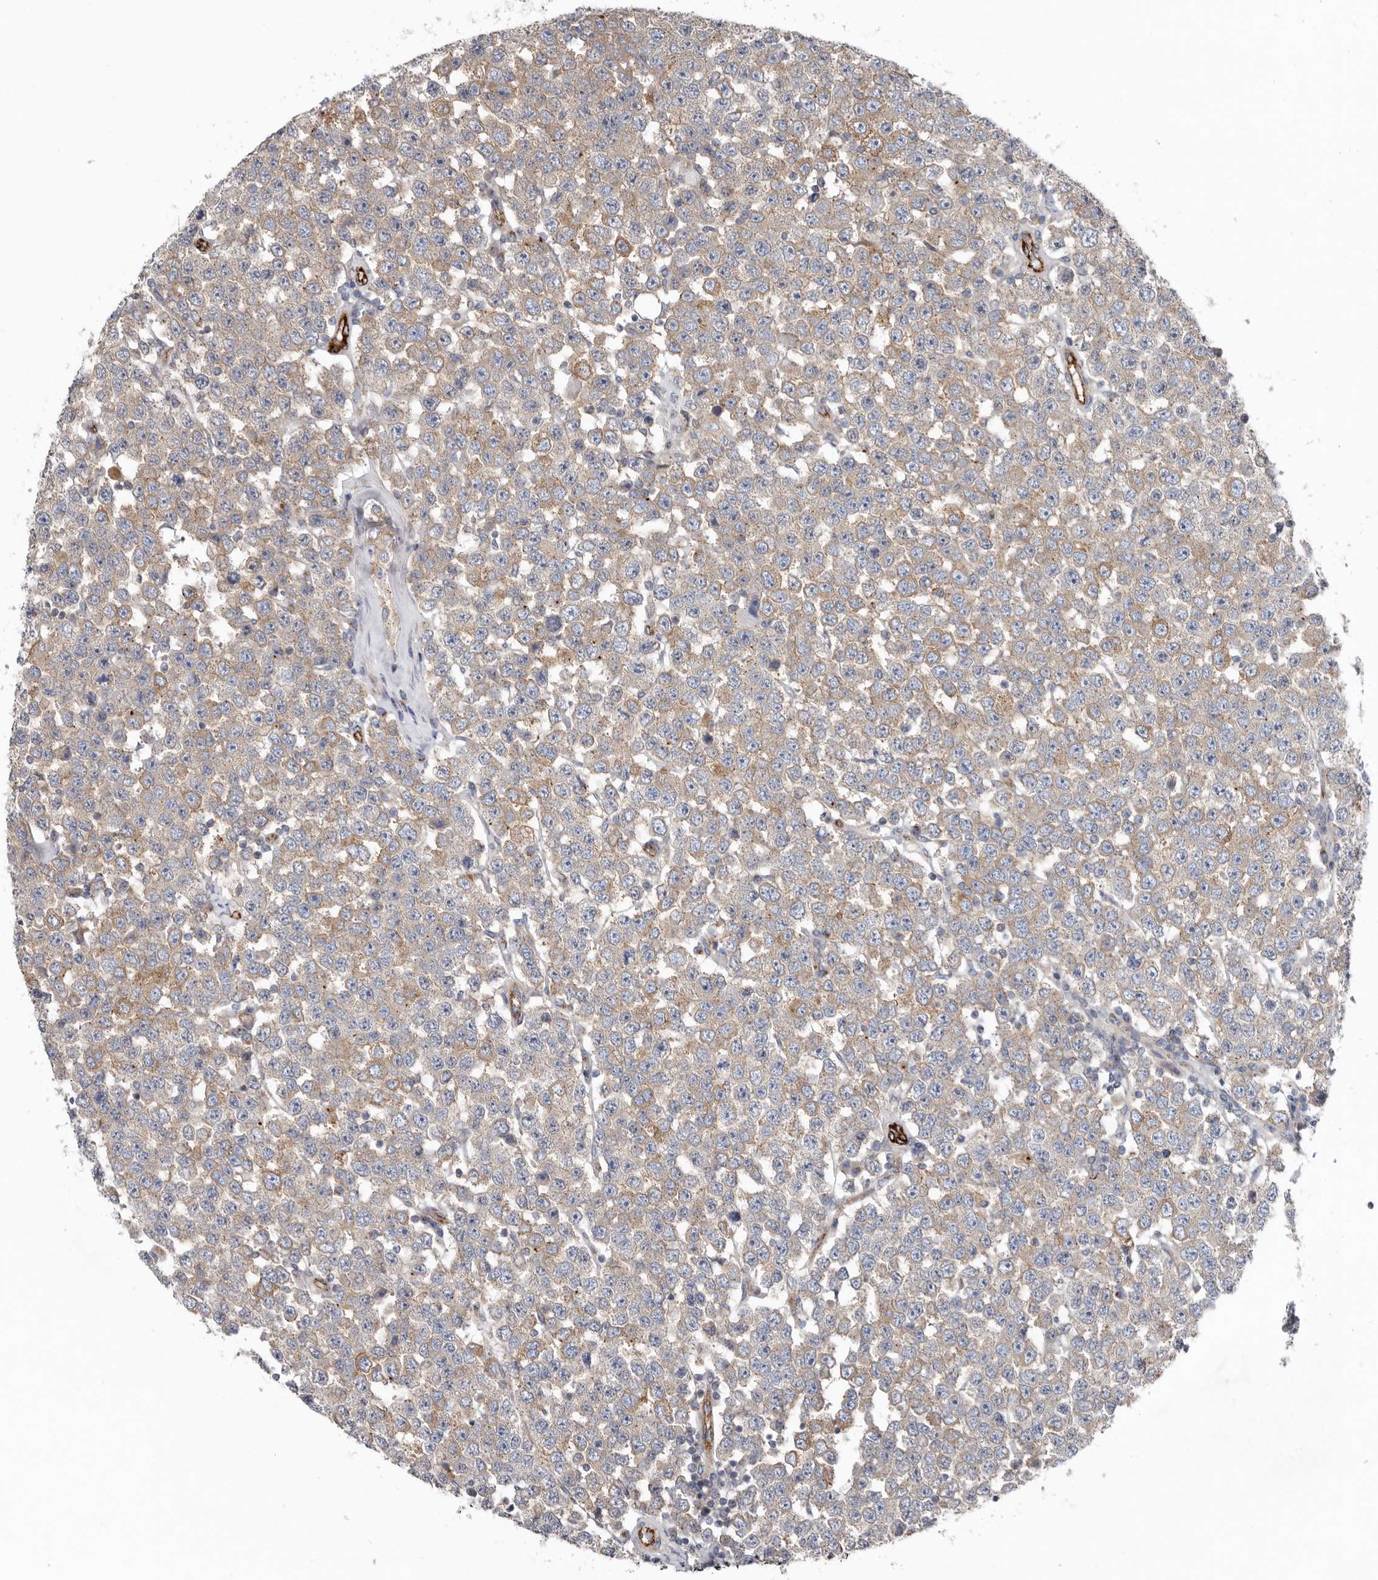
{"staining": {"intensity": "weak", "quantity": ">75%", "location": "cytoplasmic/membranous"}, "tissue": "testis cancer", "cell_type": "Tumor cells", "image_type": "cancer", "snomed": [{"axis": "morphology", "description": "Seminoma, NOS"}, {"axis": "topography", "description": "Testis"}], "caption": "Seminoma (testis) stained with DAB immunohistochemistry shows low levels of weak cytoplasmic/membranous staining in approximately >75% of tumor cells.", "gene": "LUZP1", "patient": {"sex": "male", "age": 28}}